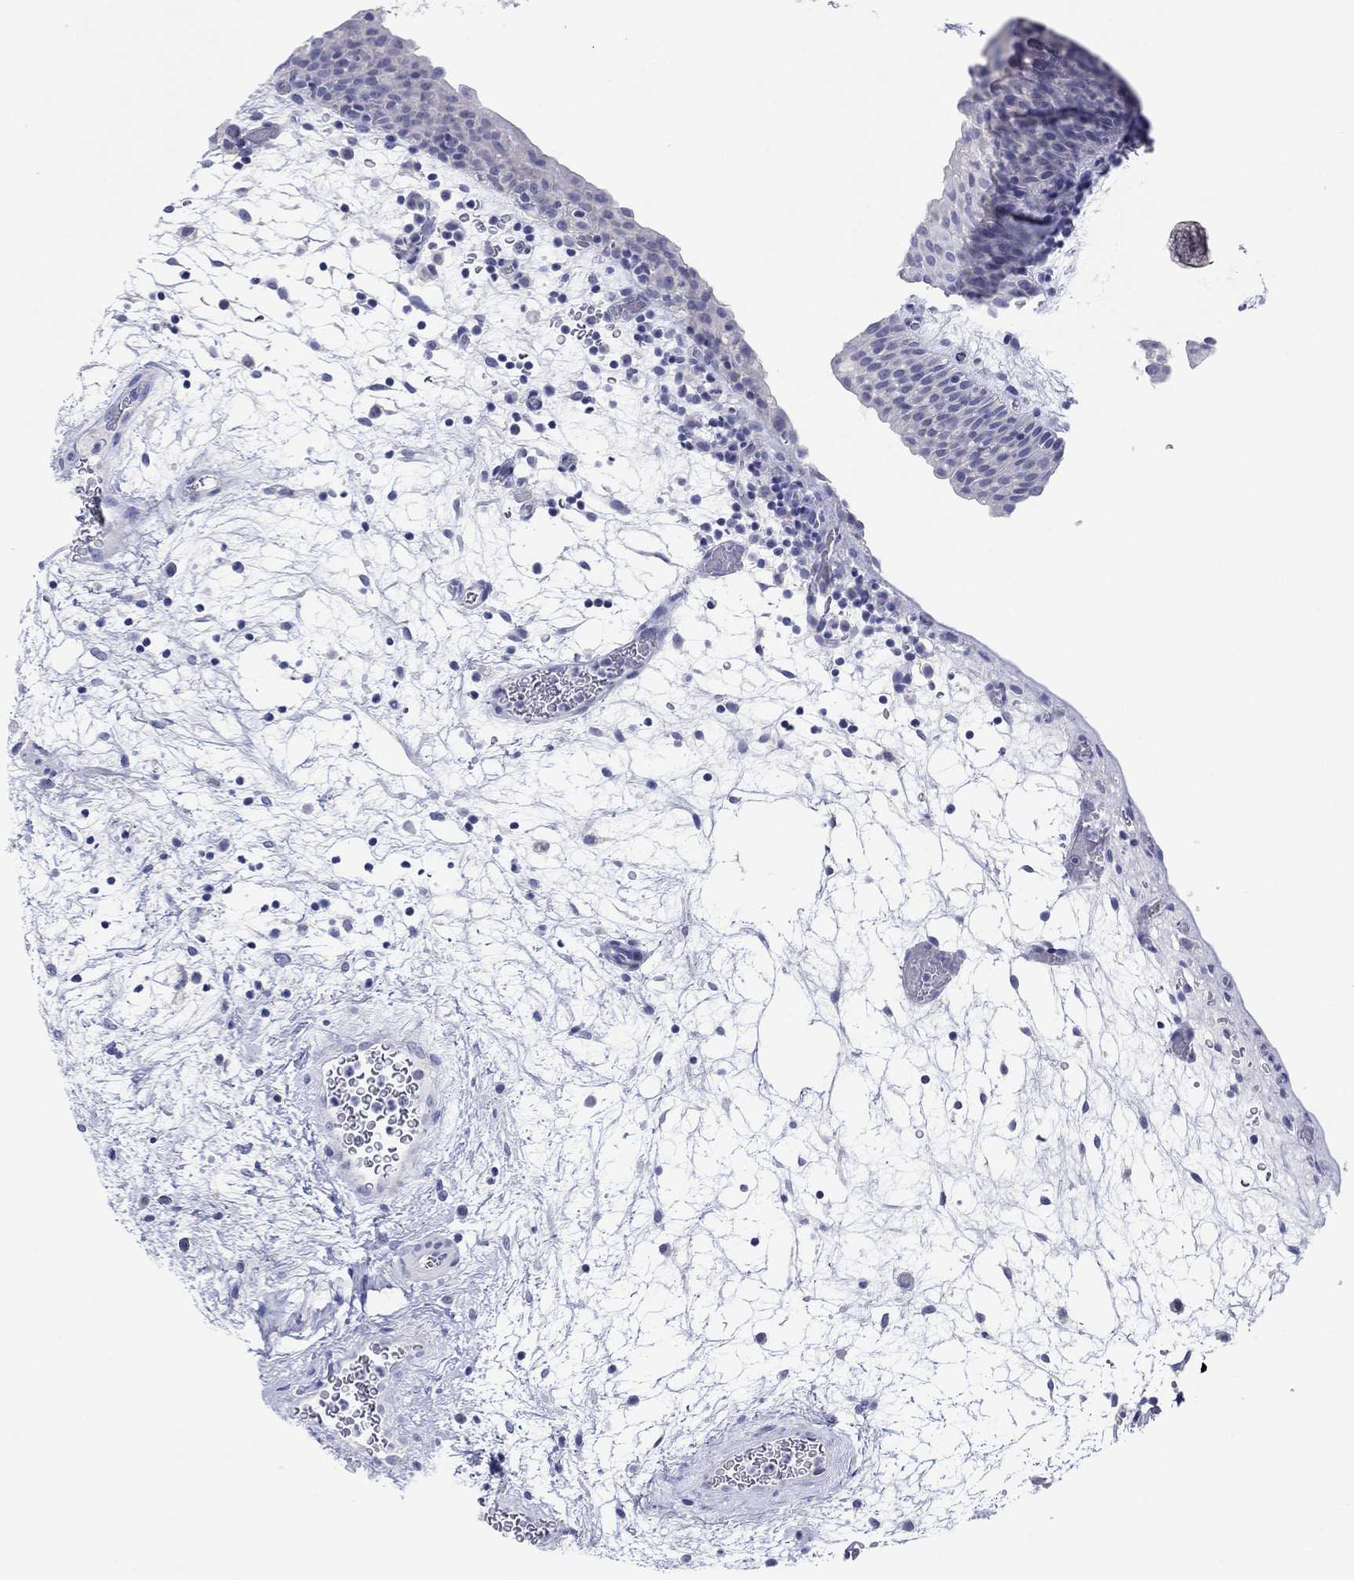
{"staining": {"intensity": "negative", "quantity": "none", "location": "none"}, "tissue": "urinary bladder", "cell_type": "Urothelial cells", "image_type": "normal", "snomed": [{"axis": "morphology", "description": "Normal tissue, NOS"}, {"axis": "topography", "description": "Urinary bladder"}], "caption": "IHC histopathology image of benign urinary bladder: urinary bladder stained with DAB shows no significant protein staining in urothelial cells.", "gene": "MAGEB6", "patient": {"sex": "male", "age": 37}}